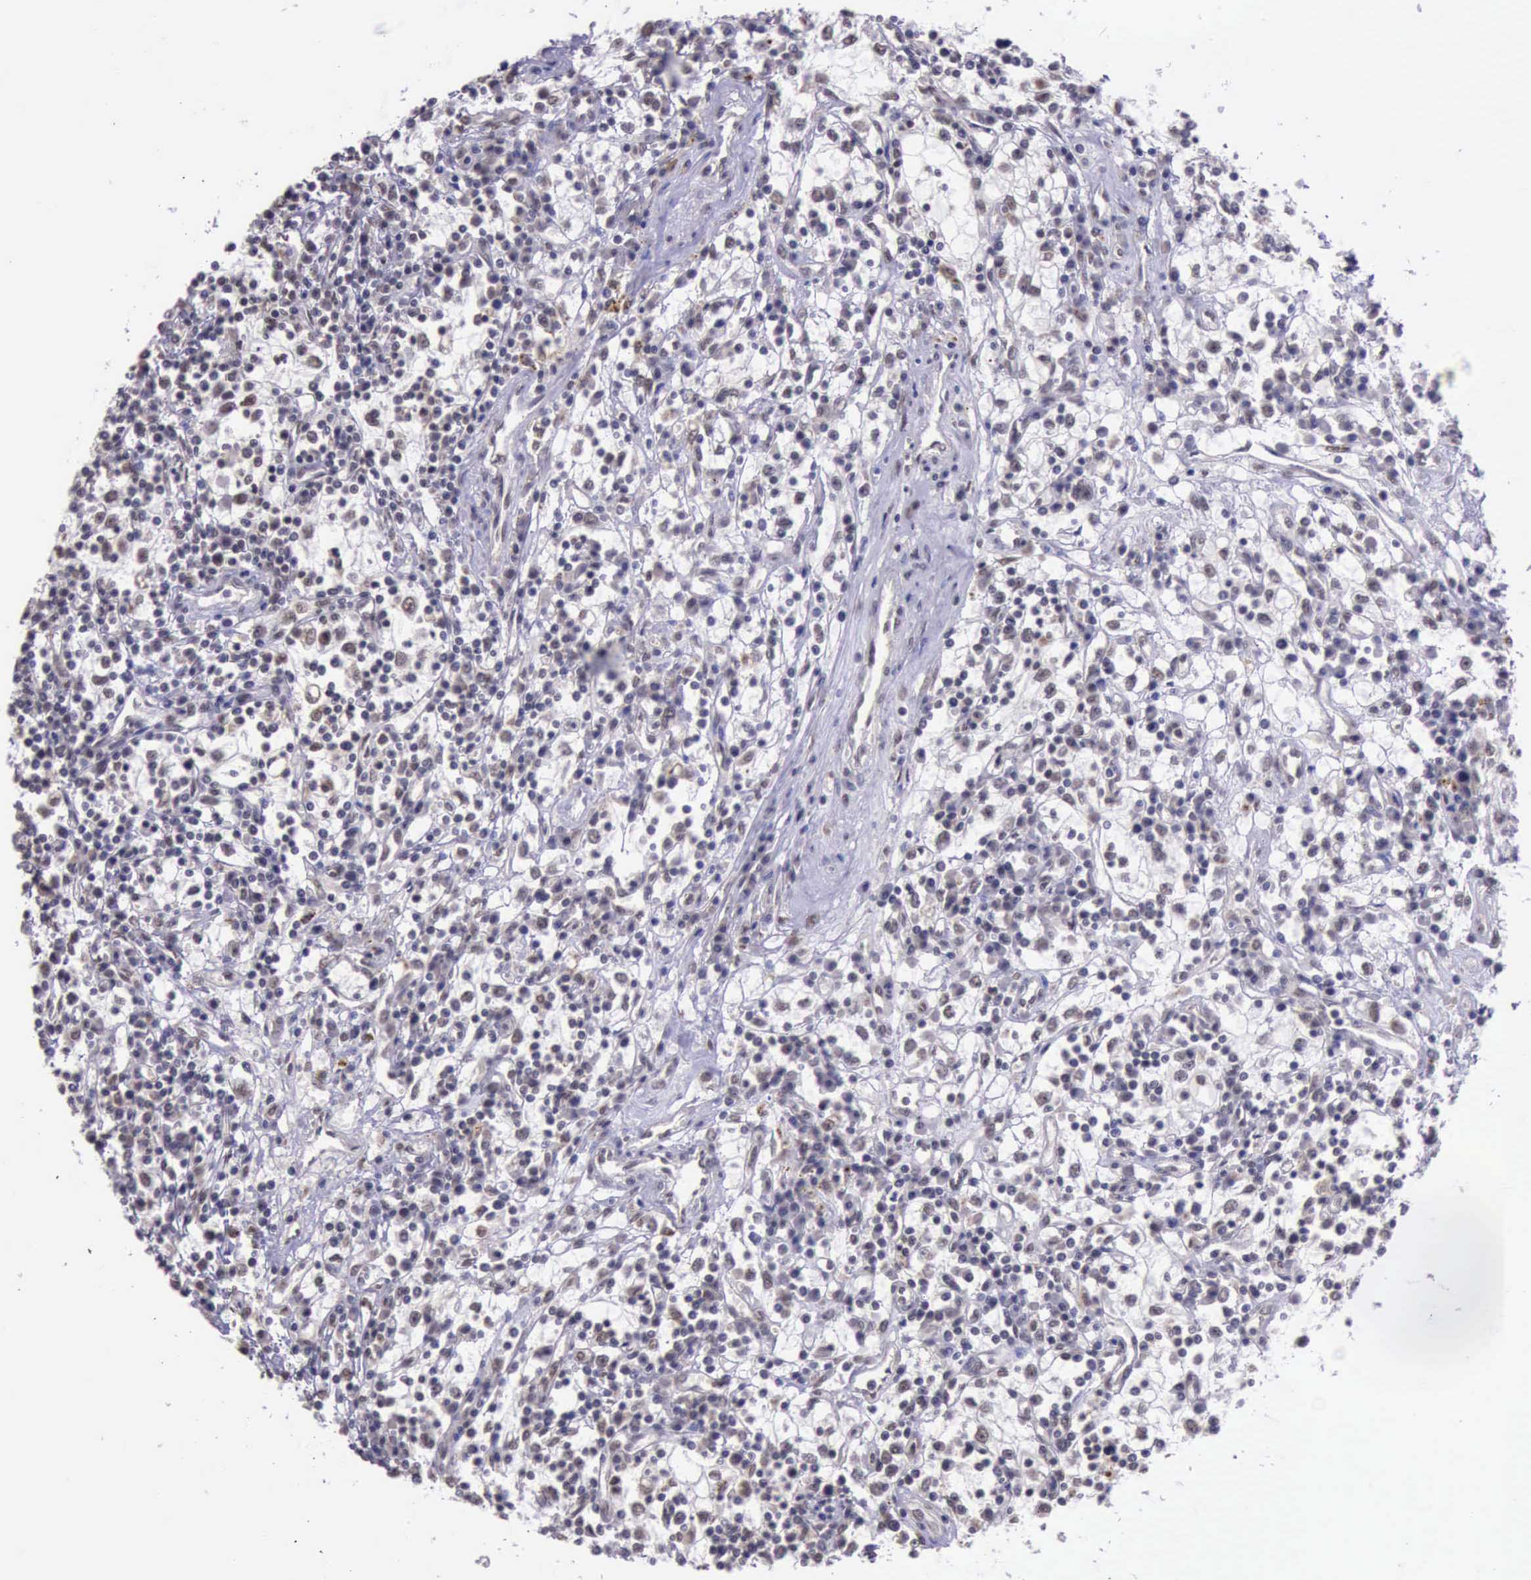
{"staining": {"intensity": "moderate", "quantity": ">75%", "location": "nuclear"}, "tissue": "renal cancer", "cell_type": "Tumor cells", "image_type": "cancer", "snomed": [{"axis": "morphology", "description": "Adenocarcinoma, NOS"}, {"axis": "topography", "description": "Kidney"}], "caption": "Human renal adenocarcinoma stained with a protein marker exhibits moderate staining in tumor cells.", "gene": "PRPF39", "patient": {"sex": "male", "age": 82}}